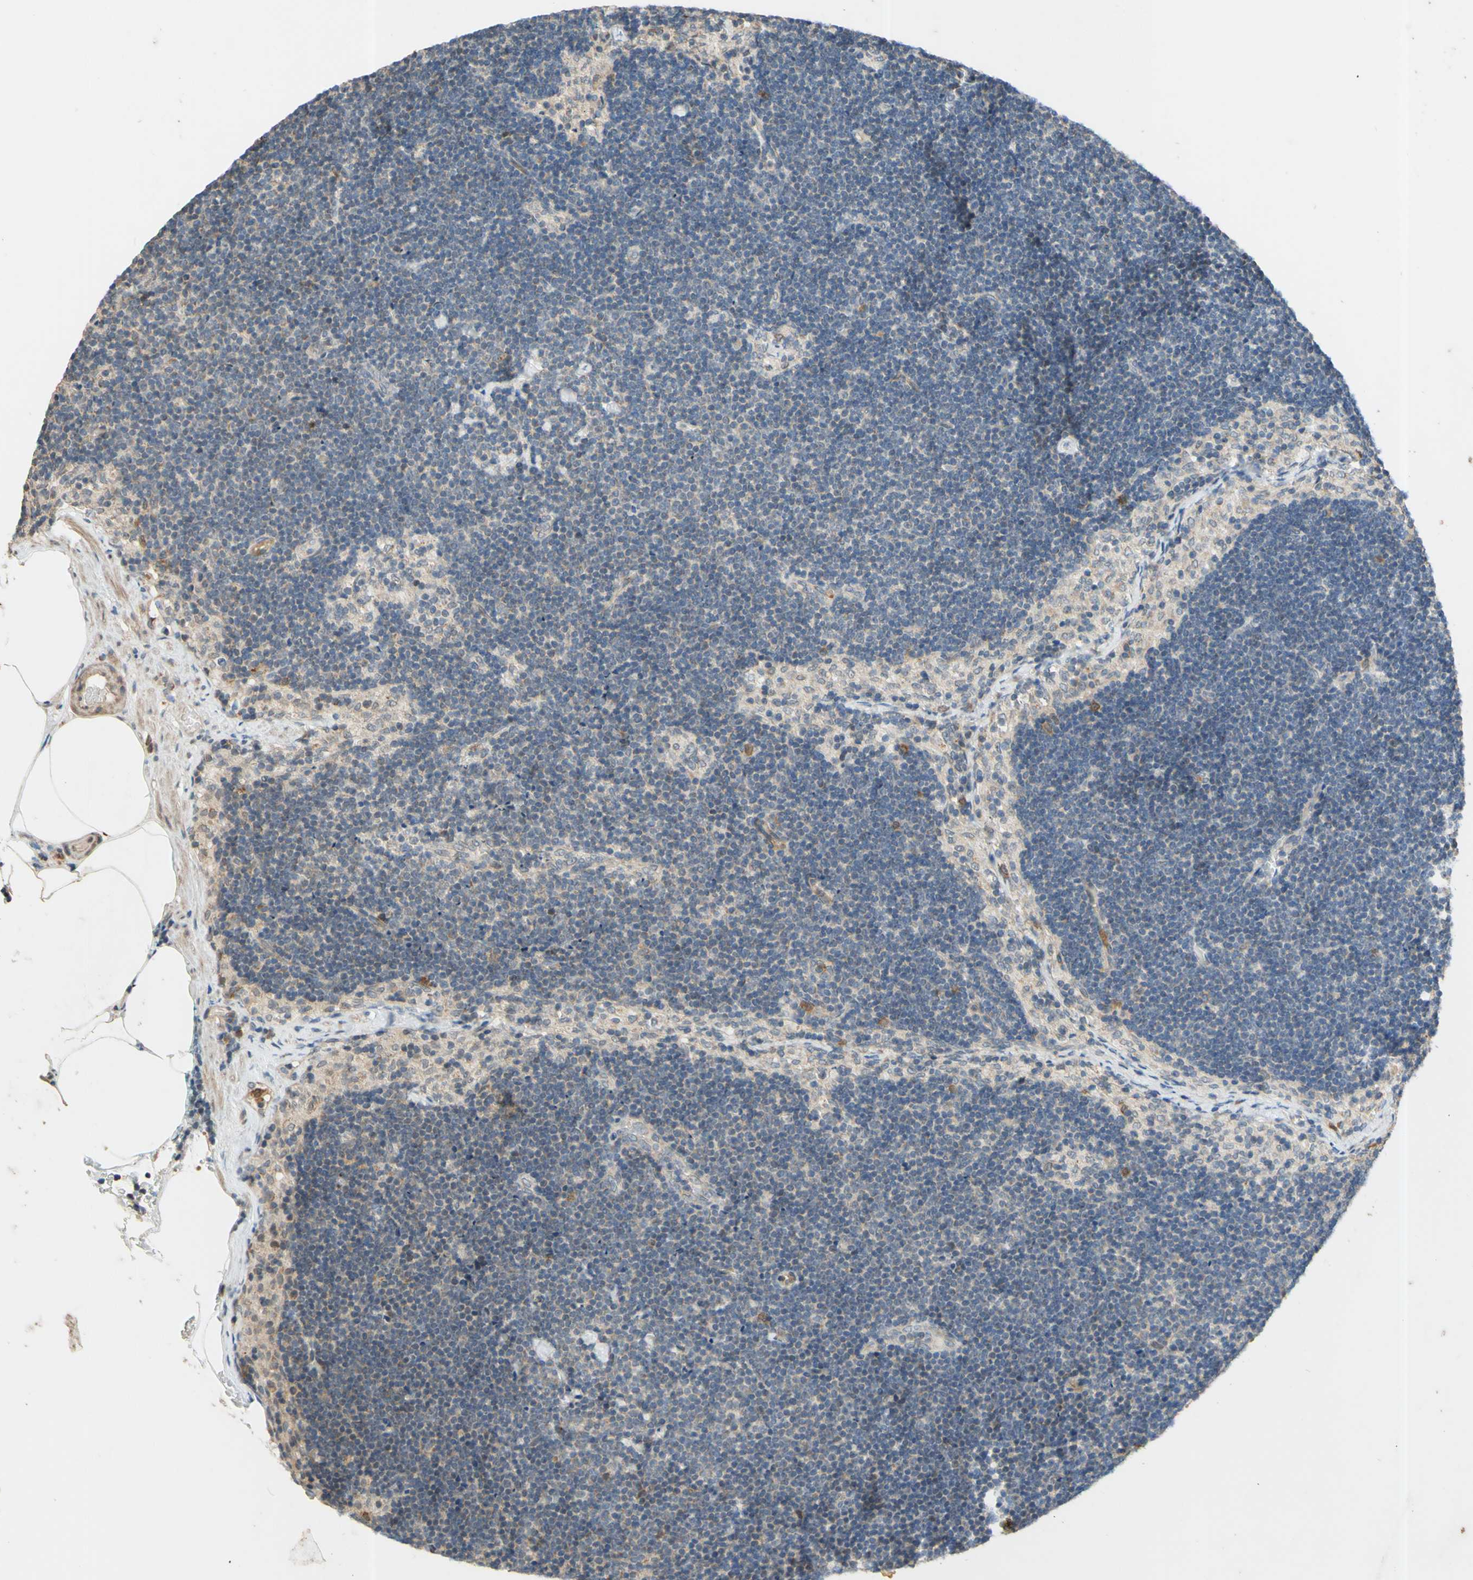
{"staining": {"intensity": "weak", "quantity": ">75%", "location": "cytoplasmic/membranous"}, "tissue": "lymph node", "cell_type": "Germinal center cells", "image_type": "normal", "snomed": [{"axis": "morphology", "description": "Normal tissue, NOS"}, {"axis": "topography", "description": "Lymph node"}], "caption": "Weak cytoplasmic/membranous positivity is appreciated in approximately >75% of germinal center cells in normal lymph node. (DAB (3,3'-diaminobenzidine) = brown stain, brightfield microscopy at high magnification).", "gene": "GATA1", "patient": {"sex": "male", "age": 63}}